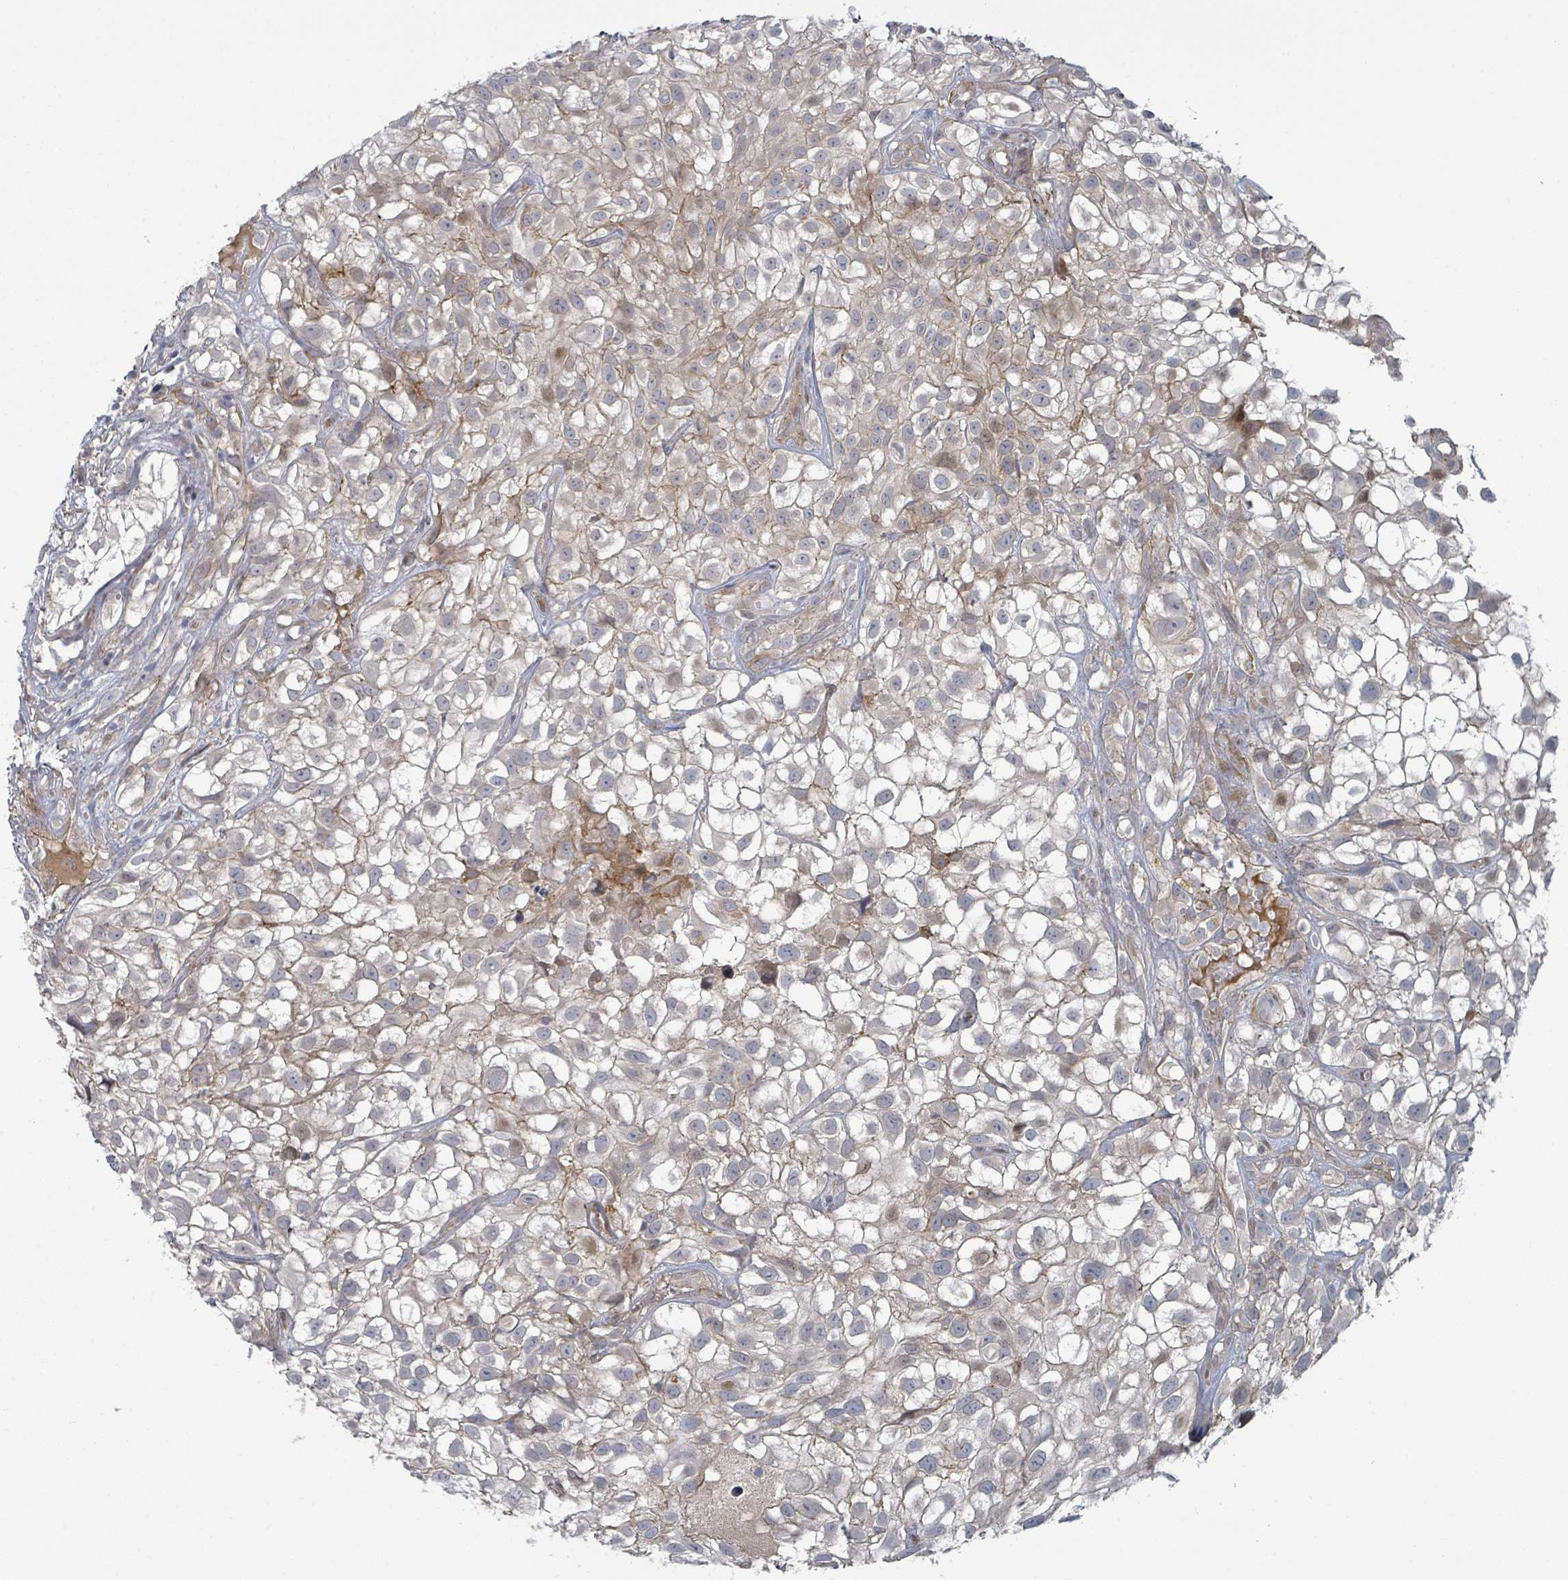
{"staining": {"intensity": "weak", "quantity": "<25%", "location": "cytoplasmic/membranous"}, "tissue": "urothelial cancer", "cell_type": "Tumor cells", "image_type": "cancer", "snomed": [{"axis": "morphology", "description": "Urothelial carcinoma, High grade"}, {"axis": "topography", "description": "Urinary bladder"}], "caption": "Histopathology image shows no significant protein staining in tumor cells of high-grade urothelial carcinoma. (DAB immunohistochemistry (IHC), high magnification).", "gene": "COL5A3", "patient": {"sex": "male", "age": 56}}